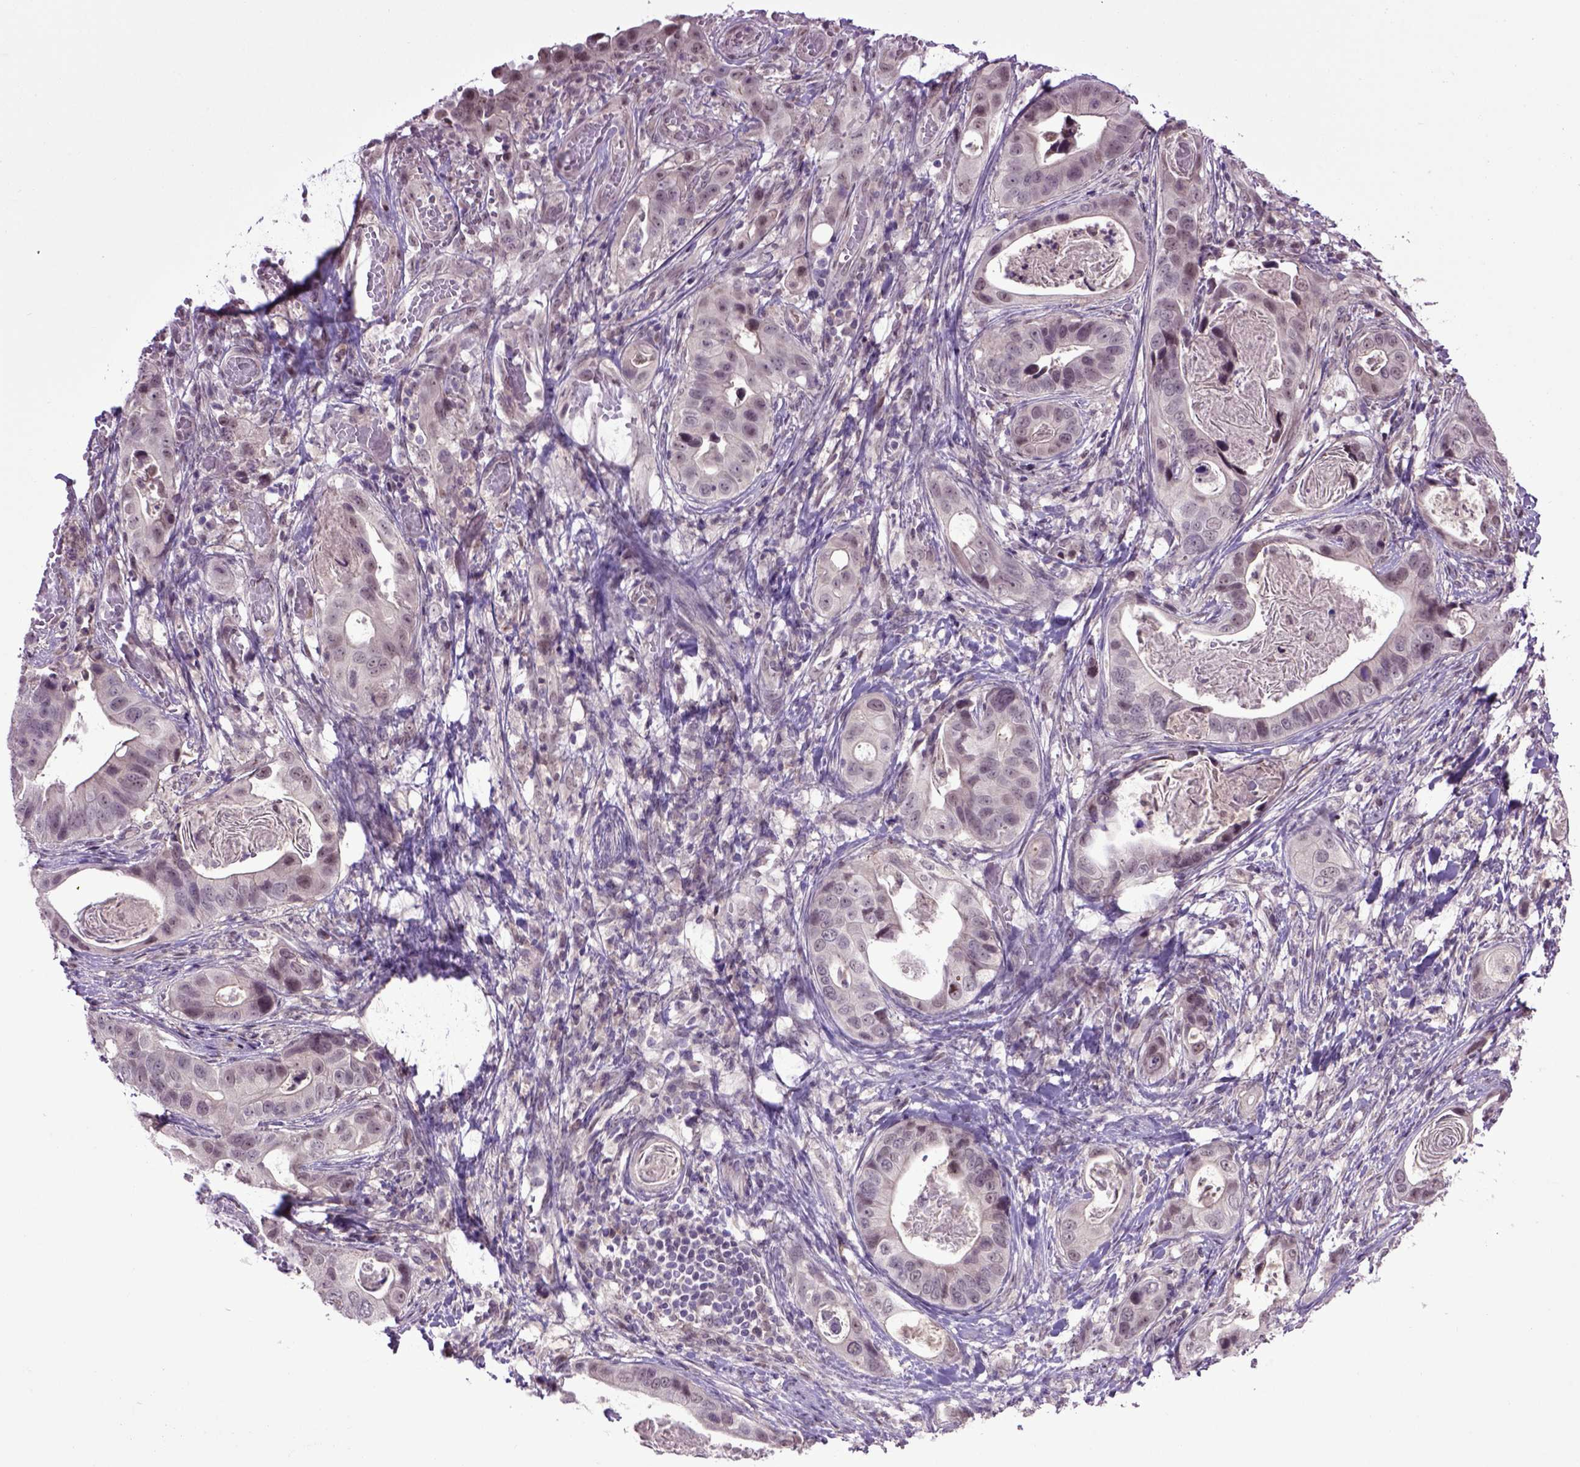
{"staining": {"intensity": "negative", "quantity": "none", "location": "none"}, "tissue": "stomach cancer", "cell_type": "Tumor cells", "image_type": "cancer", "snomed": [{"axis": "morphology", "description": "Adenocarcinoma, NOS"}, {"axis": "topography", "description": "Stomach"}], "caption": "This is an IHC image of adenocarcinoma (stomach). There is no expression in tumor cells.", "gene": "RAB43", "patient": {"sex": "male", "age": 84}}